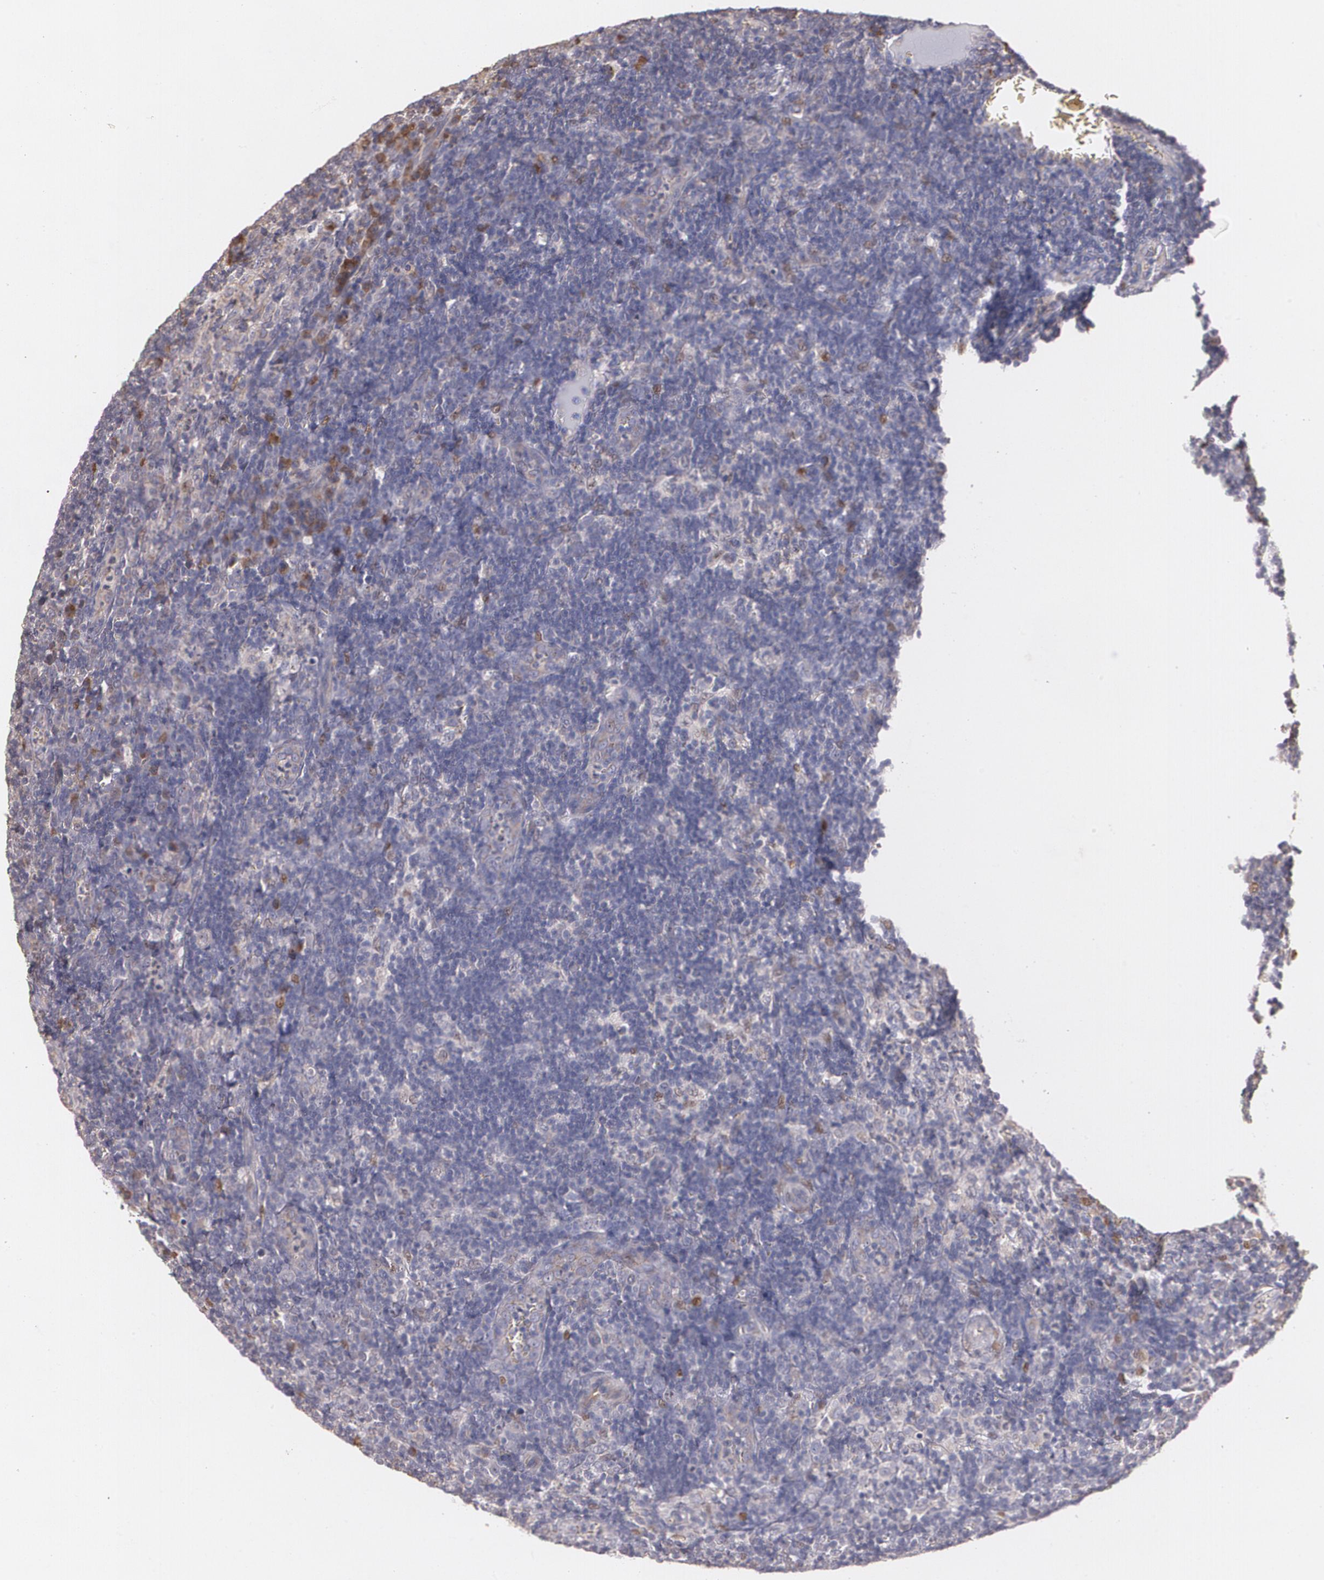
{"staining": {"intensity": "weak", "quantity": "<25%", "location": "cytoplasmic/membranous"}, "tissue": "lymph node", "cell_type": "Non-germinal center cells", "image_type": "normal", "snomed": [{"axis": "morphology", "description": "Normal tissue, NOS"}, {"axis": "morphology", "description": "Inflammation, NOS"}, {"axis": "topography", "description": "Lymph node"}, {"axis": "topography", "description": "Salivary gland"}], "caption": "This is an IHC histopathology image of normal human lymph node. There is no expression in non-germinal center cells.", "gene": "ATF3", "patient": {"sex": "male", "age": 3}}